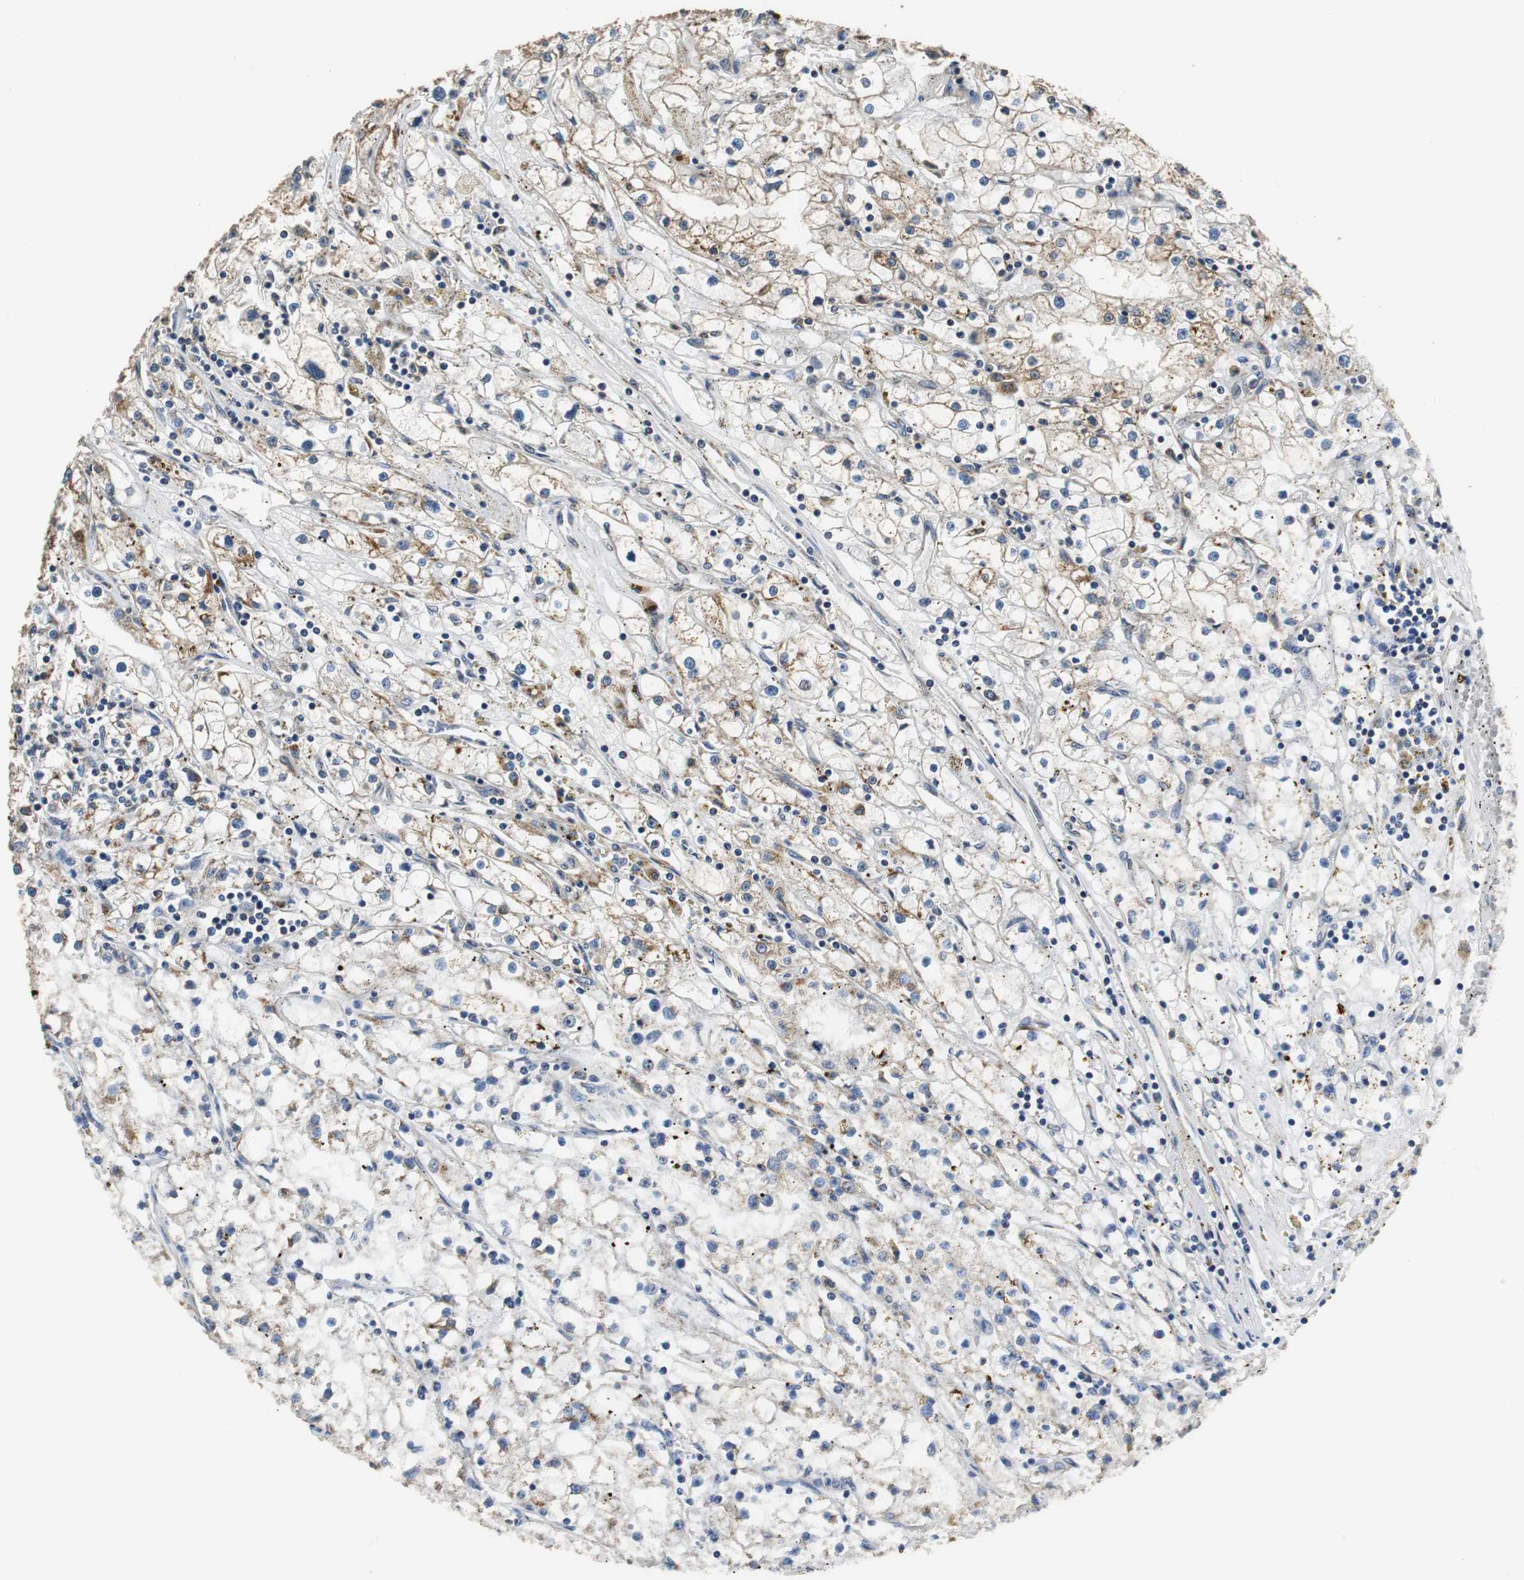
{"staining": {"intensity": "weak", "quantity": "25%-75%", "location": "cytoplasmic/membranous"}, "tissue": "renal cancer", "cell_type": "Tumor cells", "image_type": "cancer", "snomed": [{"axis": "morphology", "description": "Adenocarcinoma, NOS"}, {"axis": "topography", "description": "Kidney"}], "caption": "Weak cytoplasmic/membranous protein positivity is present in approximately 25%-75% of tumor cells in renal cancer.", "gene": "HMGCL", "patient": {"sex": "male", "age": 56}}